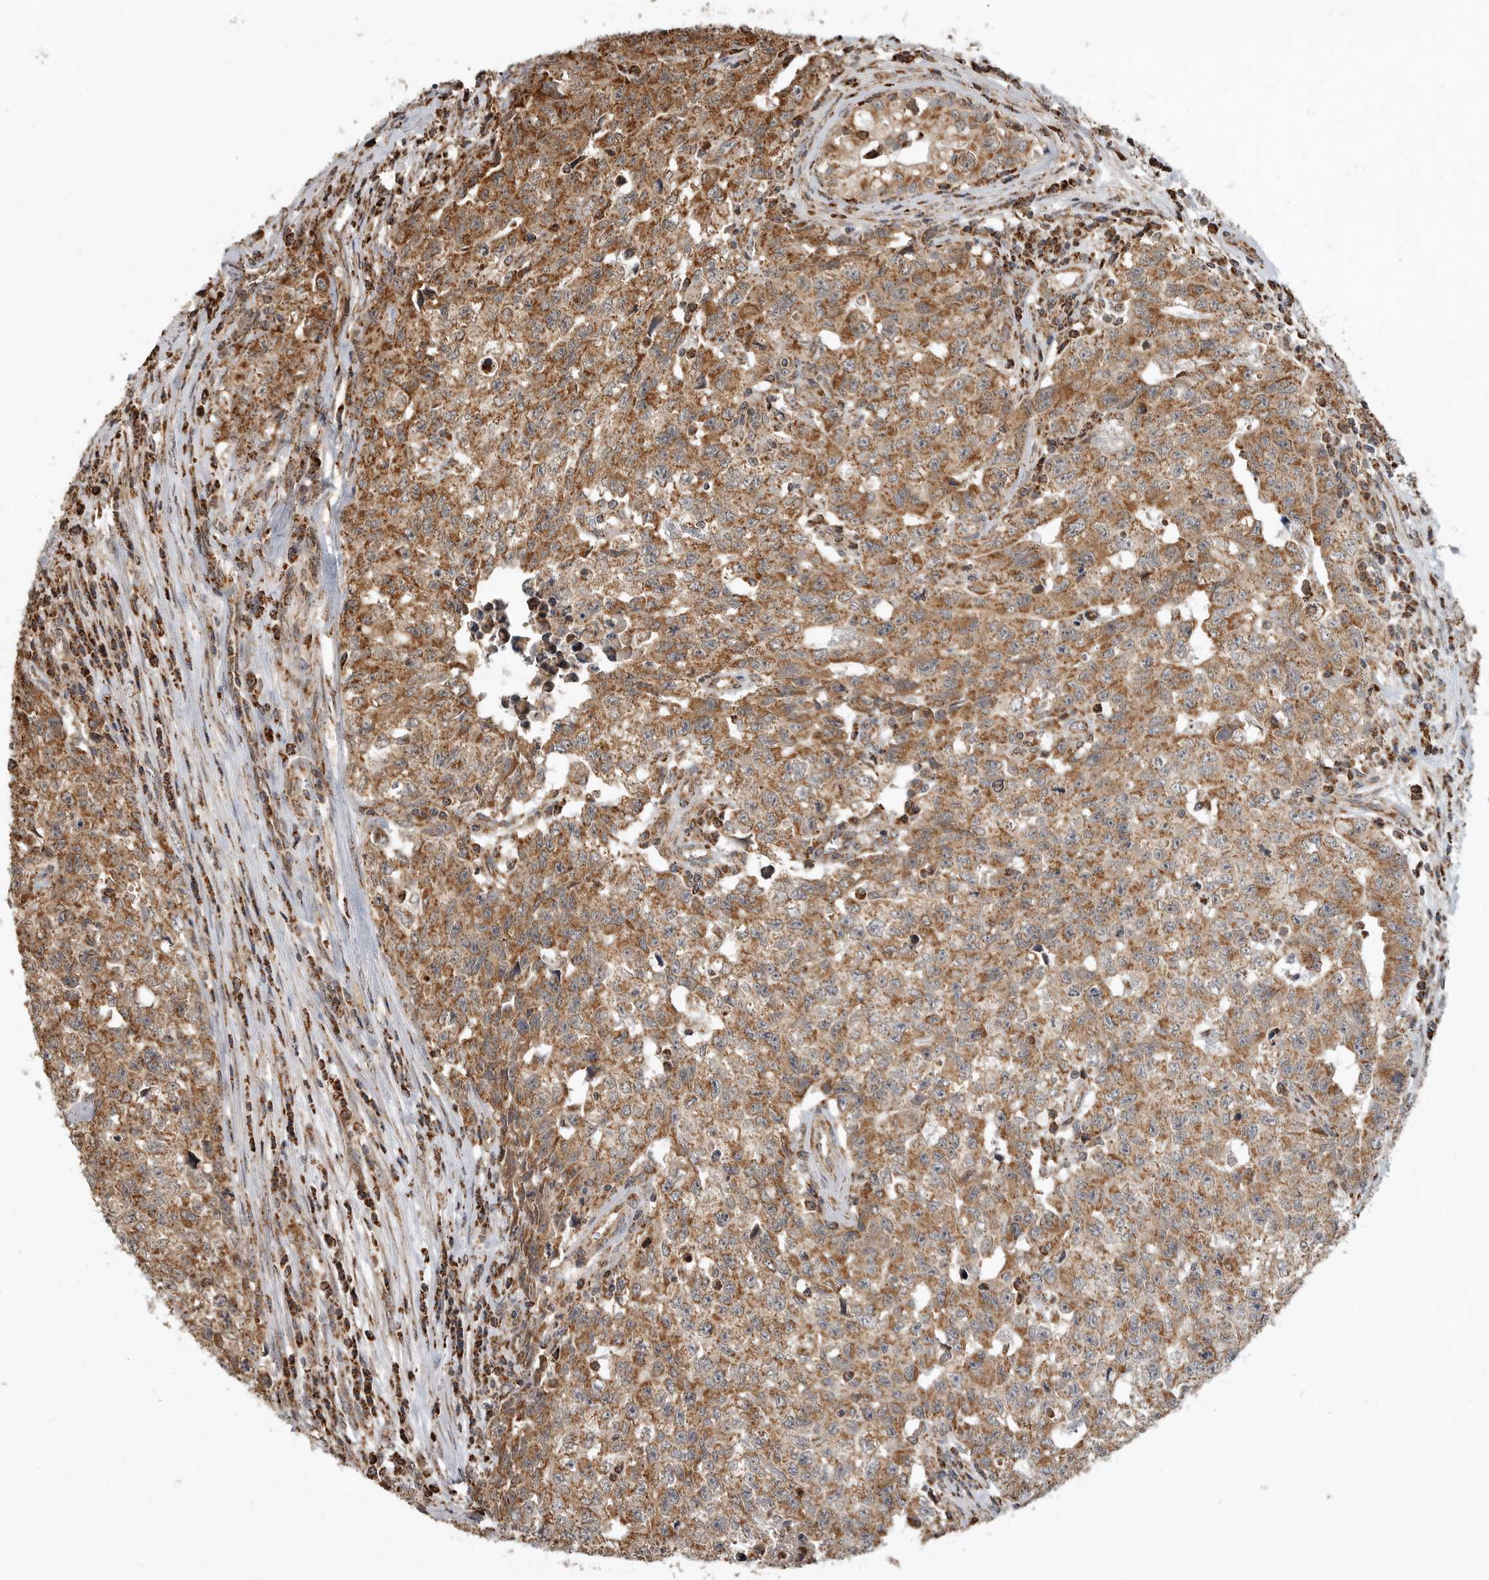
{"staining": {"intensity": "moderate", "quantity": ">75%", "location": "cytoplasmic/membranous"}, "tissue": "testis cancer", "cell_type": "Tumor cells", "image_type": "cancer", "snomed": [{"axis": "morphology", "description": "Carcinoma, Embryonal, NOS"}, {"axis": "topography", "description": "Testis"}], "caption": "Immunohistochemical staining of testis cancer (embryonal carcinoma) reveals medium levels of moderate cytoplasmic/membranous protein expression in about >75% of tumor cells.", "gene": "GCNT2", "patient": {"sex": "male", "age": 28}}